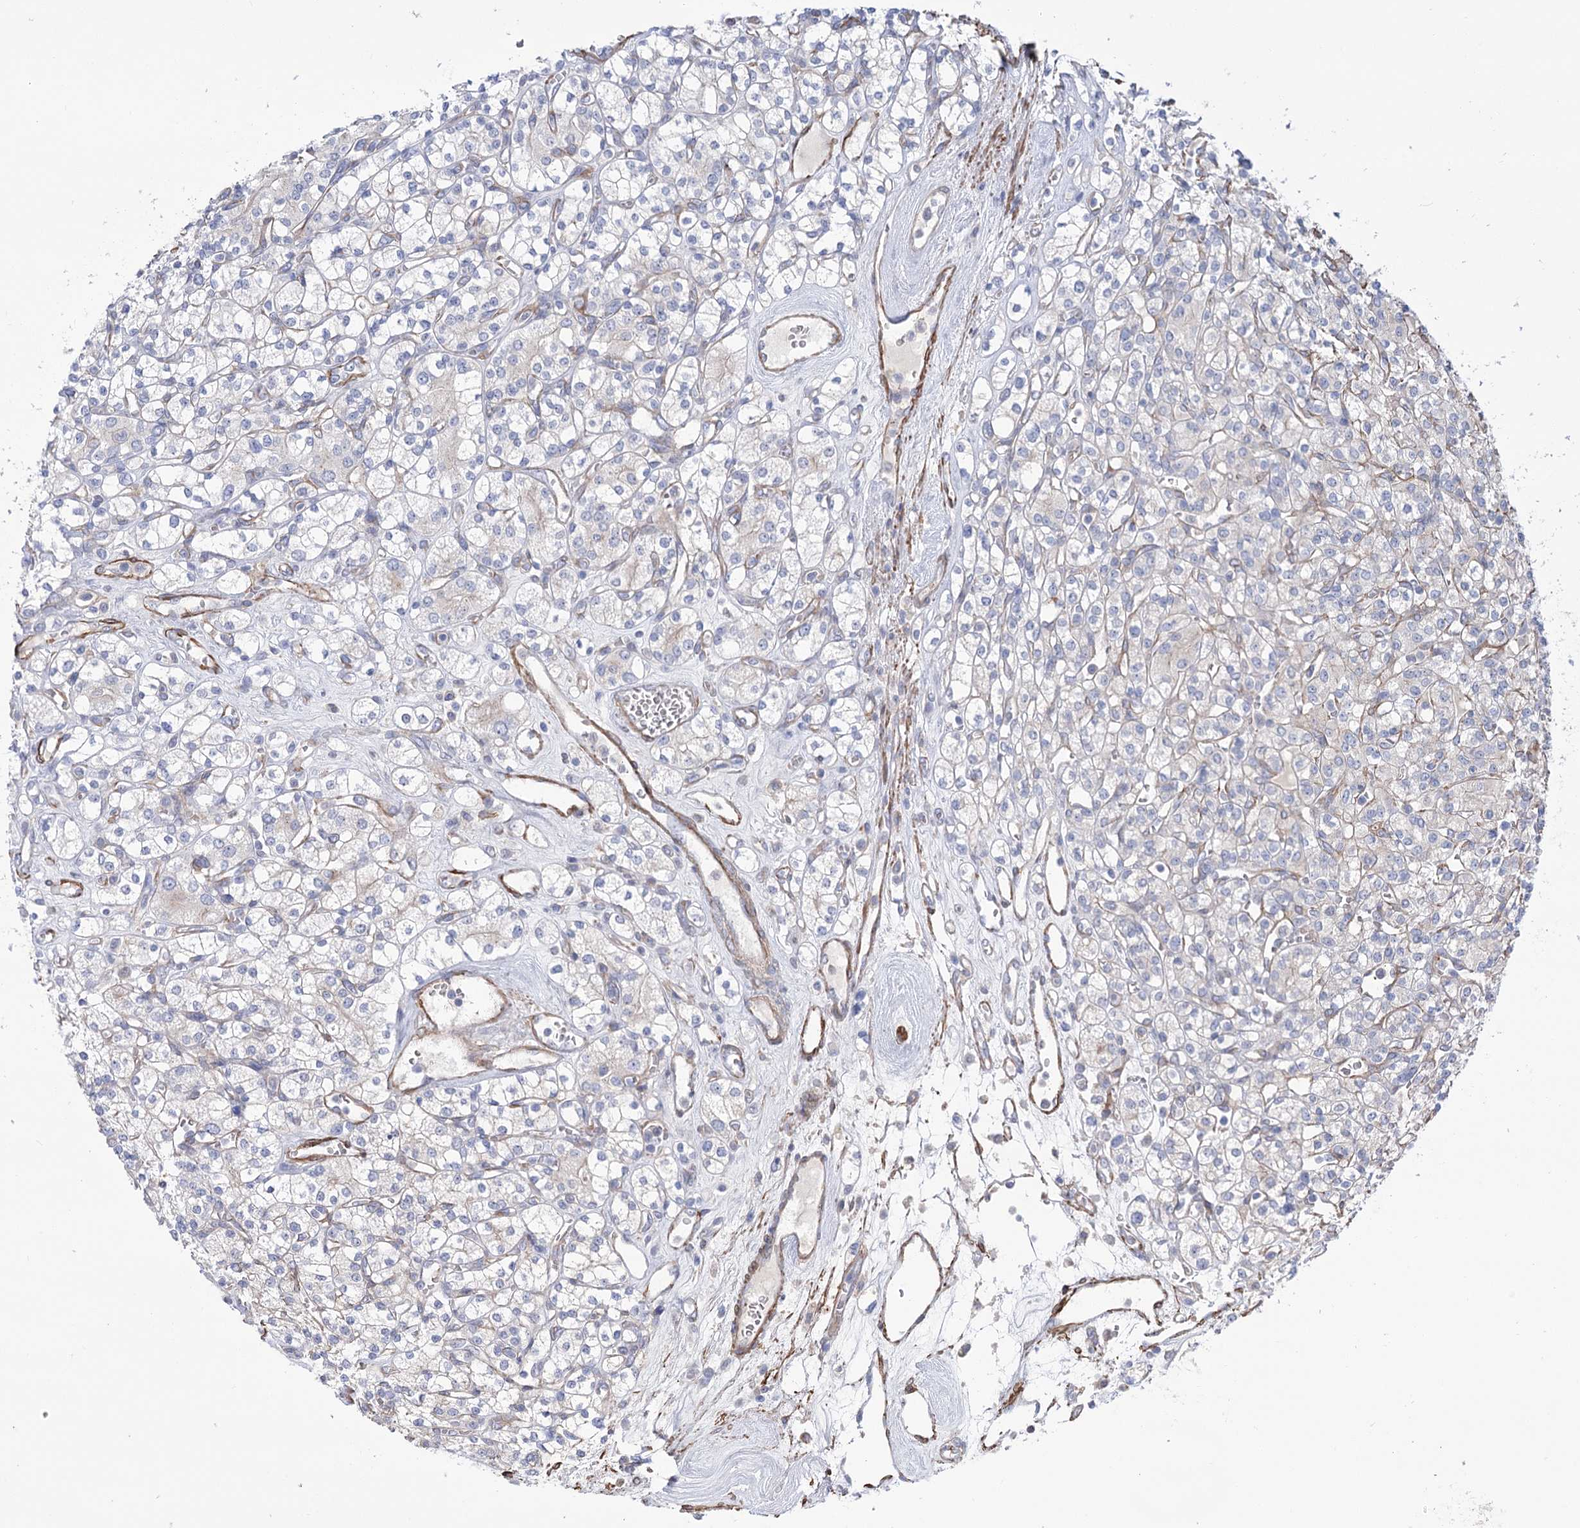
{"staining": {"intensity": "negative", "quantity": "none", "location": "none"}, "tissue": "renal cancer", "cell_type": "Tumor cells", "image_type": "cancer", "snomed": [{"axis": "morphology", "description": "Adenocarcinoma, NOS"}, {"axis": "topography", "description": "Kidney"}], "caption": "This histopathology image is of renal cancer stained with IHC to label a protein in brown with the nuclei are counter-stained blue. There is no positivity in tumor cells.", "gene": "WASHC3", "patient": {"sex": "male", "age": 77}}